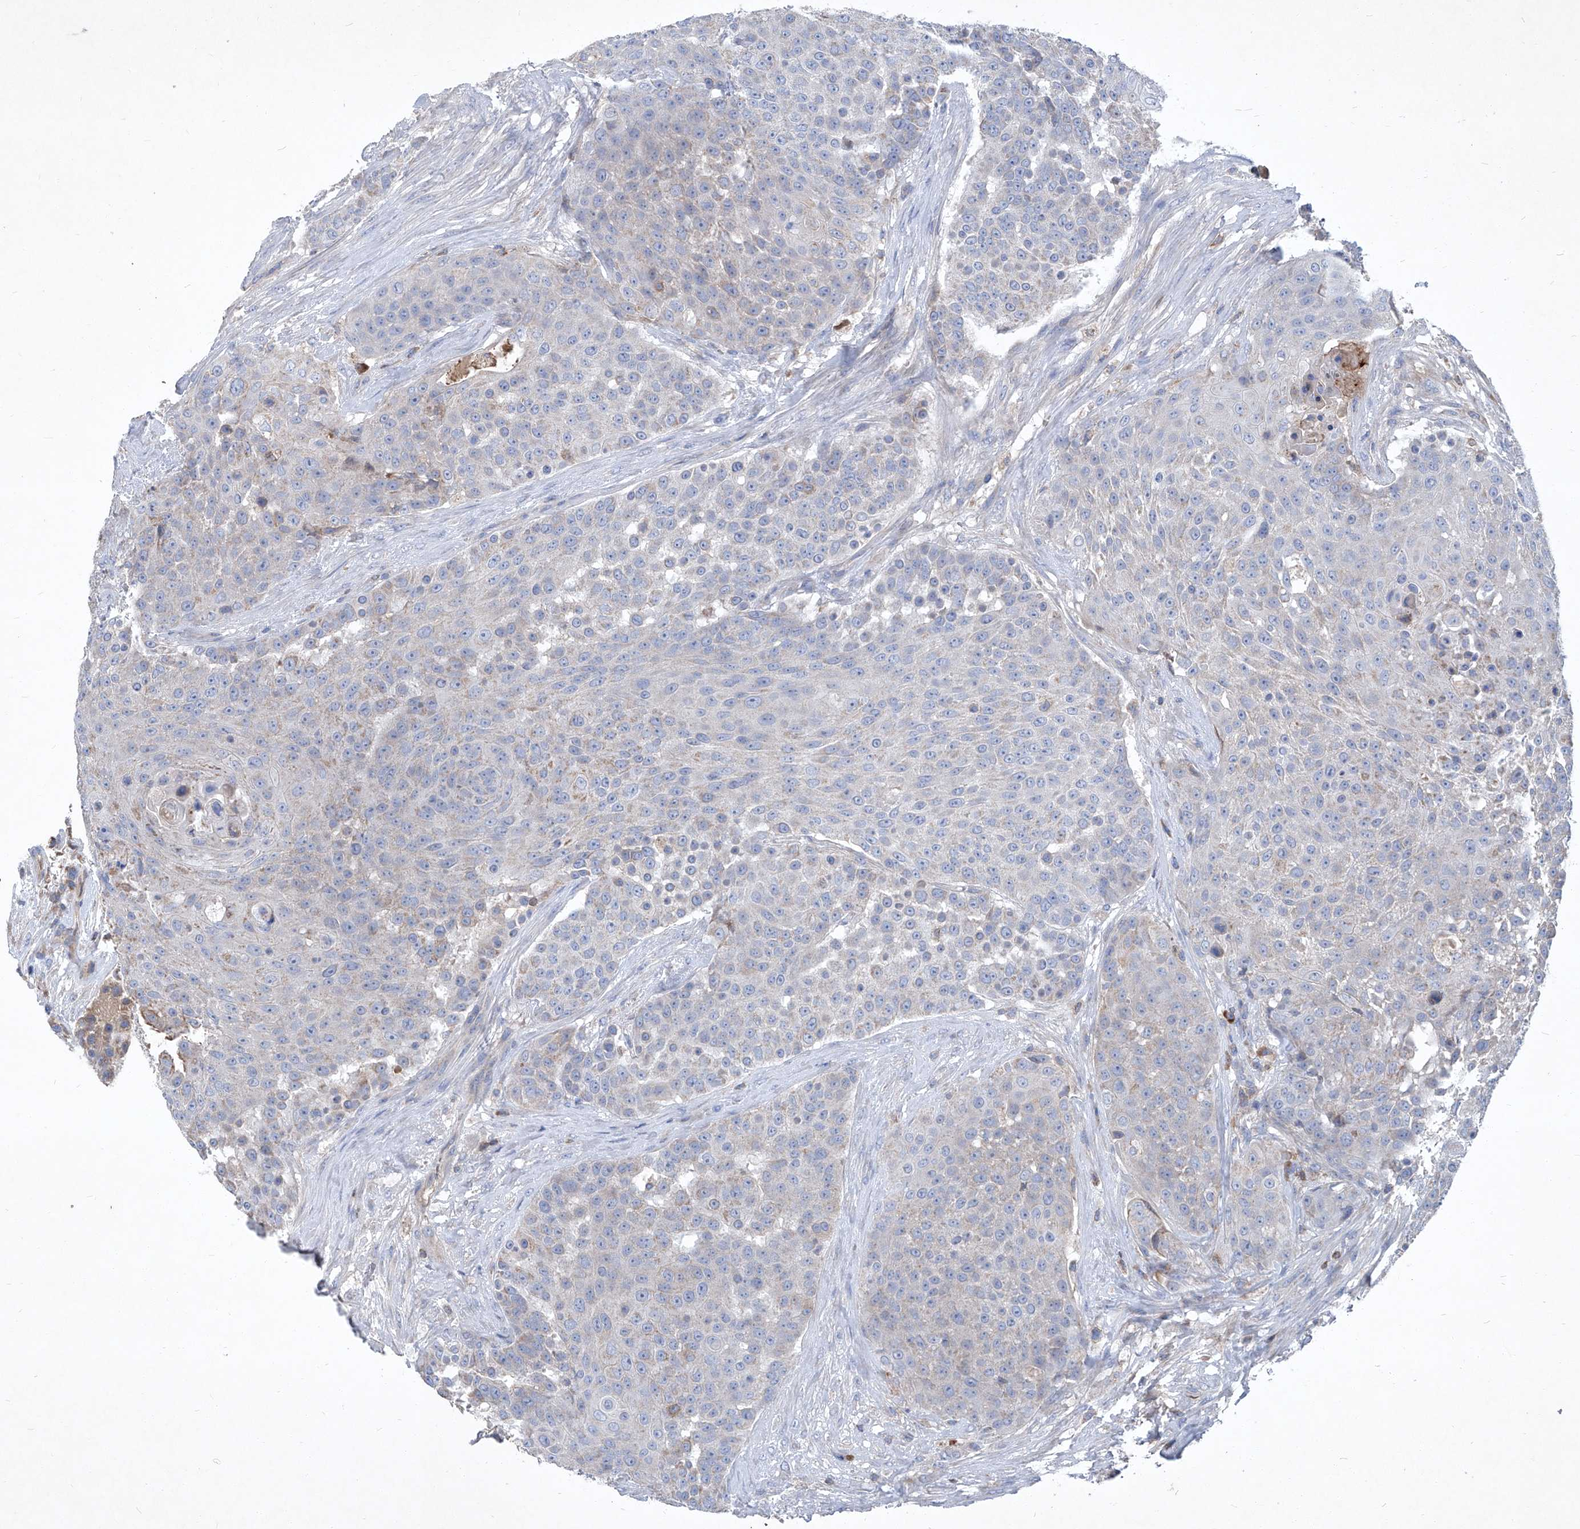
{"staining": {"intensity": "weak", "quantity": "<25%", "location": "cytoplasmic/membranous"}, "tissue": "urothelial cancer", "cell_type": "Tumor cells", "image_type": "cancer", "snomed": [{"axis": "morphology", "description": "Urothelial carcinoma, High grade"}, {"axis": "topography", "description": "Urinary bladder"}], "caption": "Urothelial cancer was stained to show a protein in brown. There is no significant expression in tumor cells. The staining was performed using DAB to visualize the protein expression in brown, while the nuclei were stained in blue with hematoxylin (Magnification: 20x).", "gene": "EPHA8", "patient": {"sex": "female", "age": 63}}